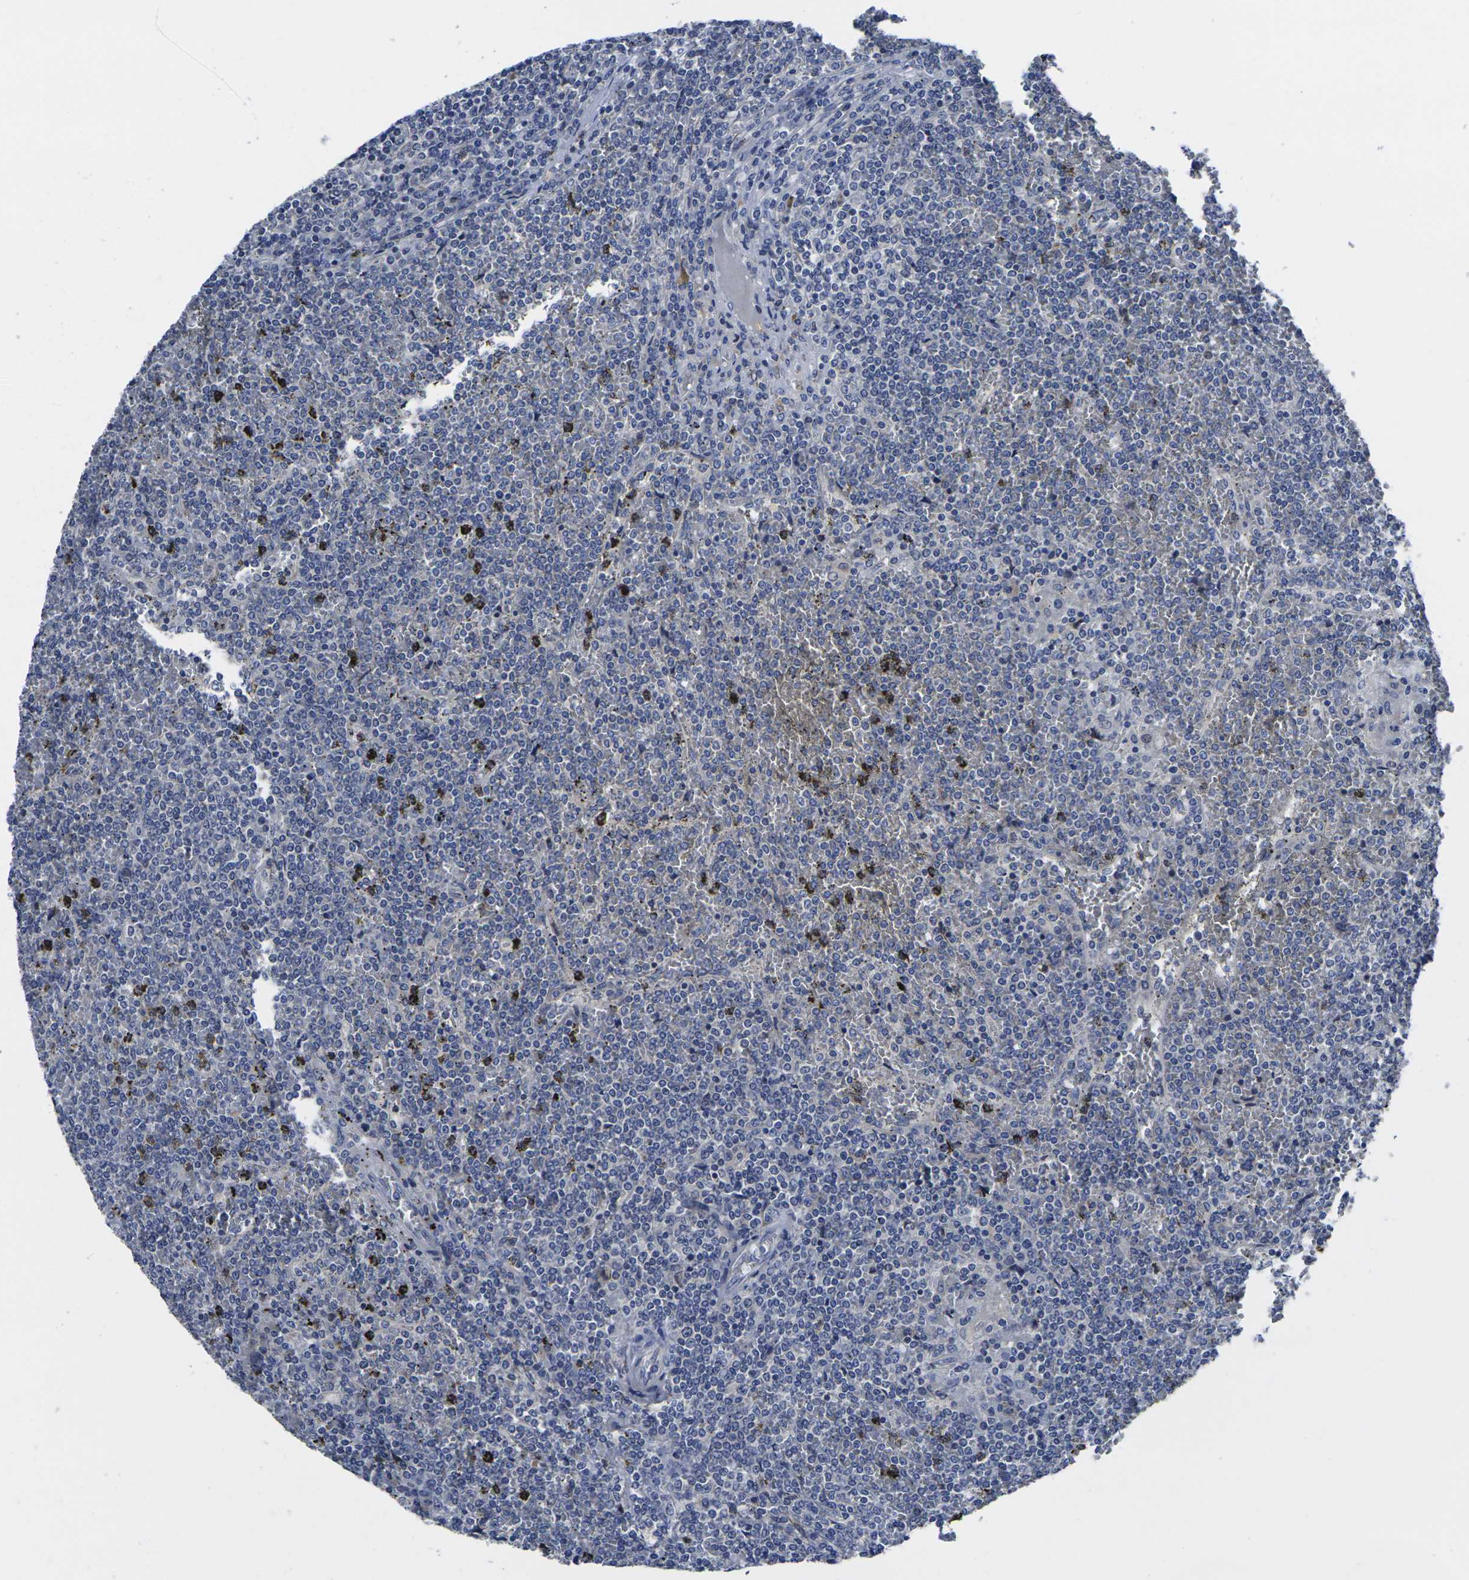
{"staining": {"intensity": "negative", "quantity": "none", "location": "none"}, "tissue": "lymphoma", "cell_type": "Tumor cells", "image_type": "cancer", "snomed": [{"axis": "morphology", "description": "Malignant lymphoma, non-Hodgkin's type, Low grade"}, {"axis": "topography", "description": "Spleen"}], "caption": "Tumor cells show no significant protein expression in low-grade malignant lymphoma, non-Hodgkin's type.", "gene": "CYP2C8", "patient": {"sex": "female", "age": 19}}